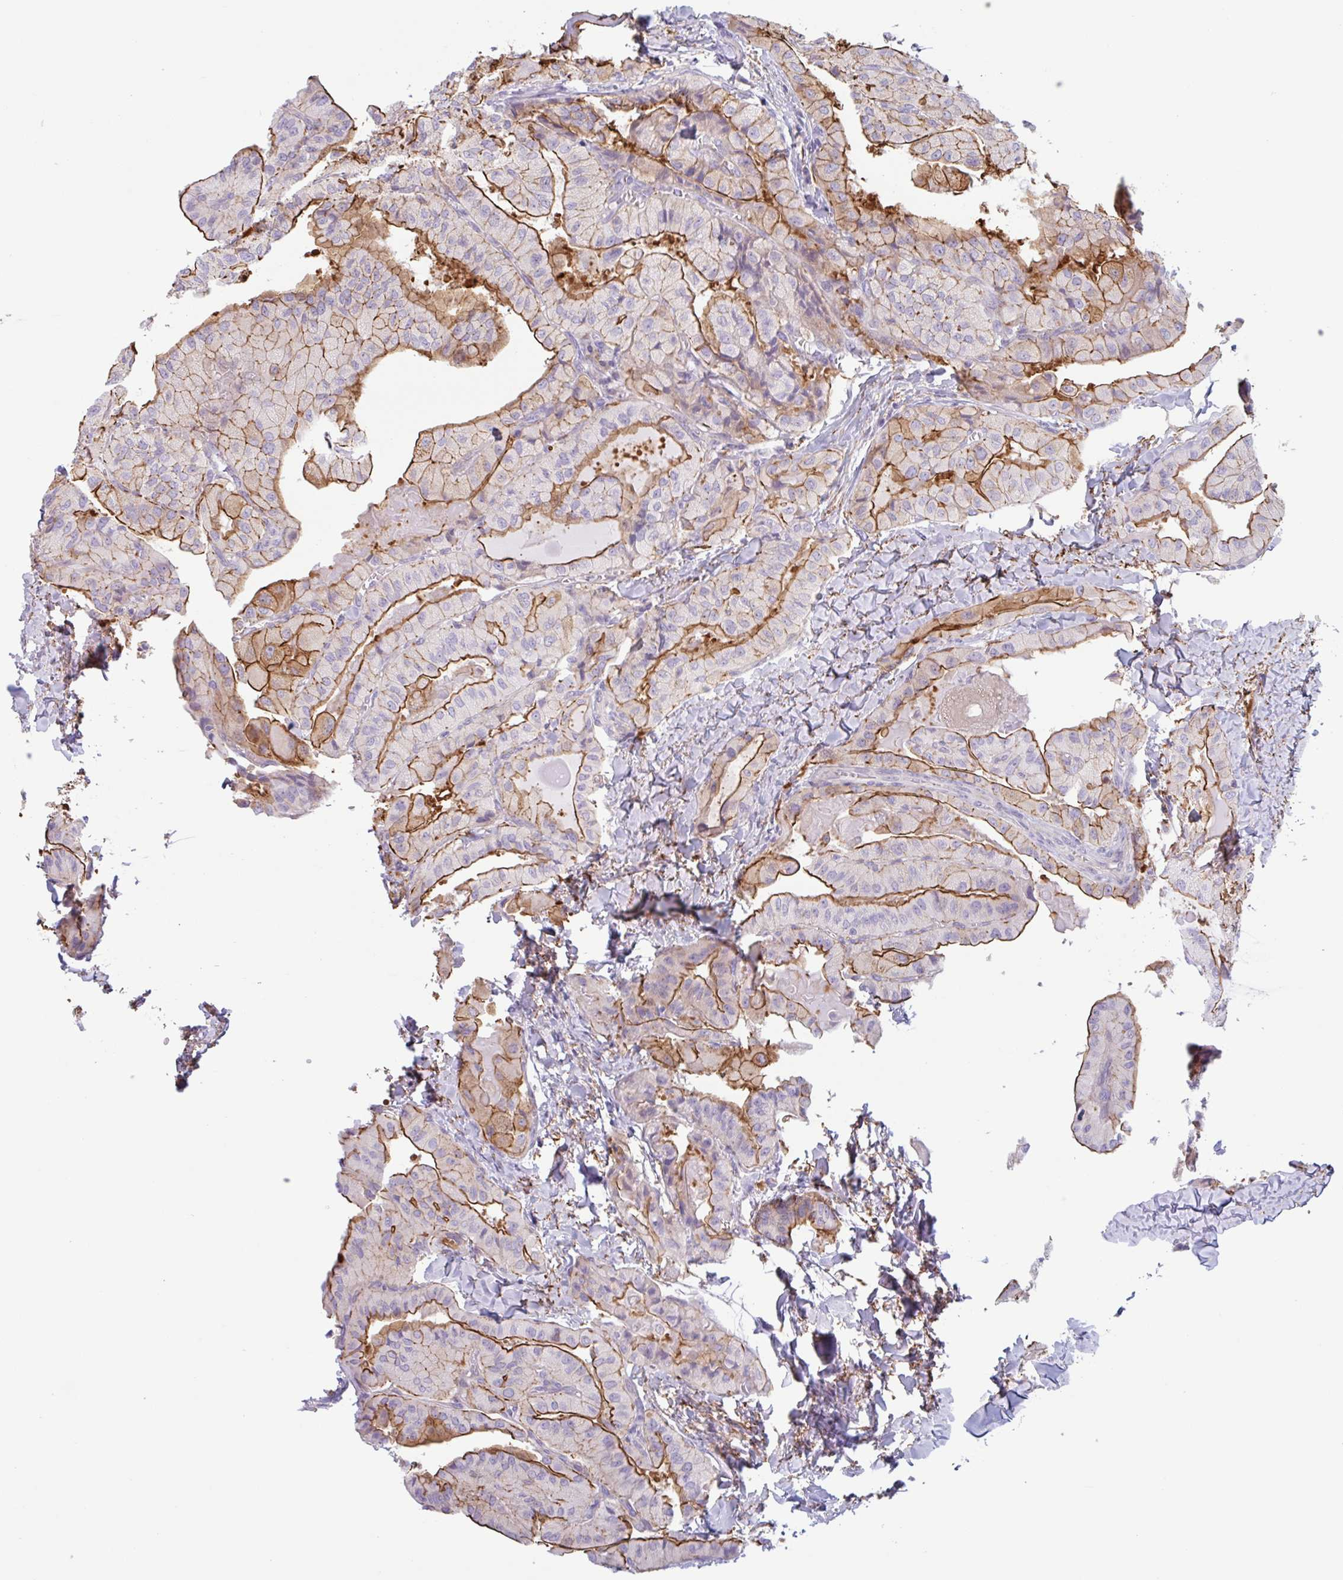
{"staining": {"intensity": "strong", "quantity": "25%-75%", "location": "cytoplasmic/membranous"}, "tissue": "thyroid cancer", "cell_type": "Tumor cells", "image_type": "cancer", "snomed": [{"axis": "morphology", "description": "Normal tissue, NOS"}, {"axis": "morphology", "description": "Papillary adenocarcinoma, NOS"}, {"axis": "topography", "description": "Thyroid gland"}], "caption": "About 25%-75% of tumor cells in thyroid papillary adenocarcinoma exhibit strong cytoplasmic/membranous protein expression as visualized by brown immunohistochemical staining.", "gene": "MYH10", "patient": {"sex": "female", "age": 59}}